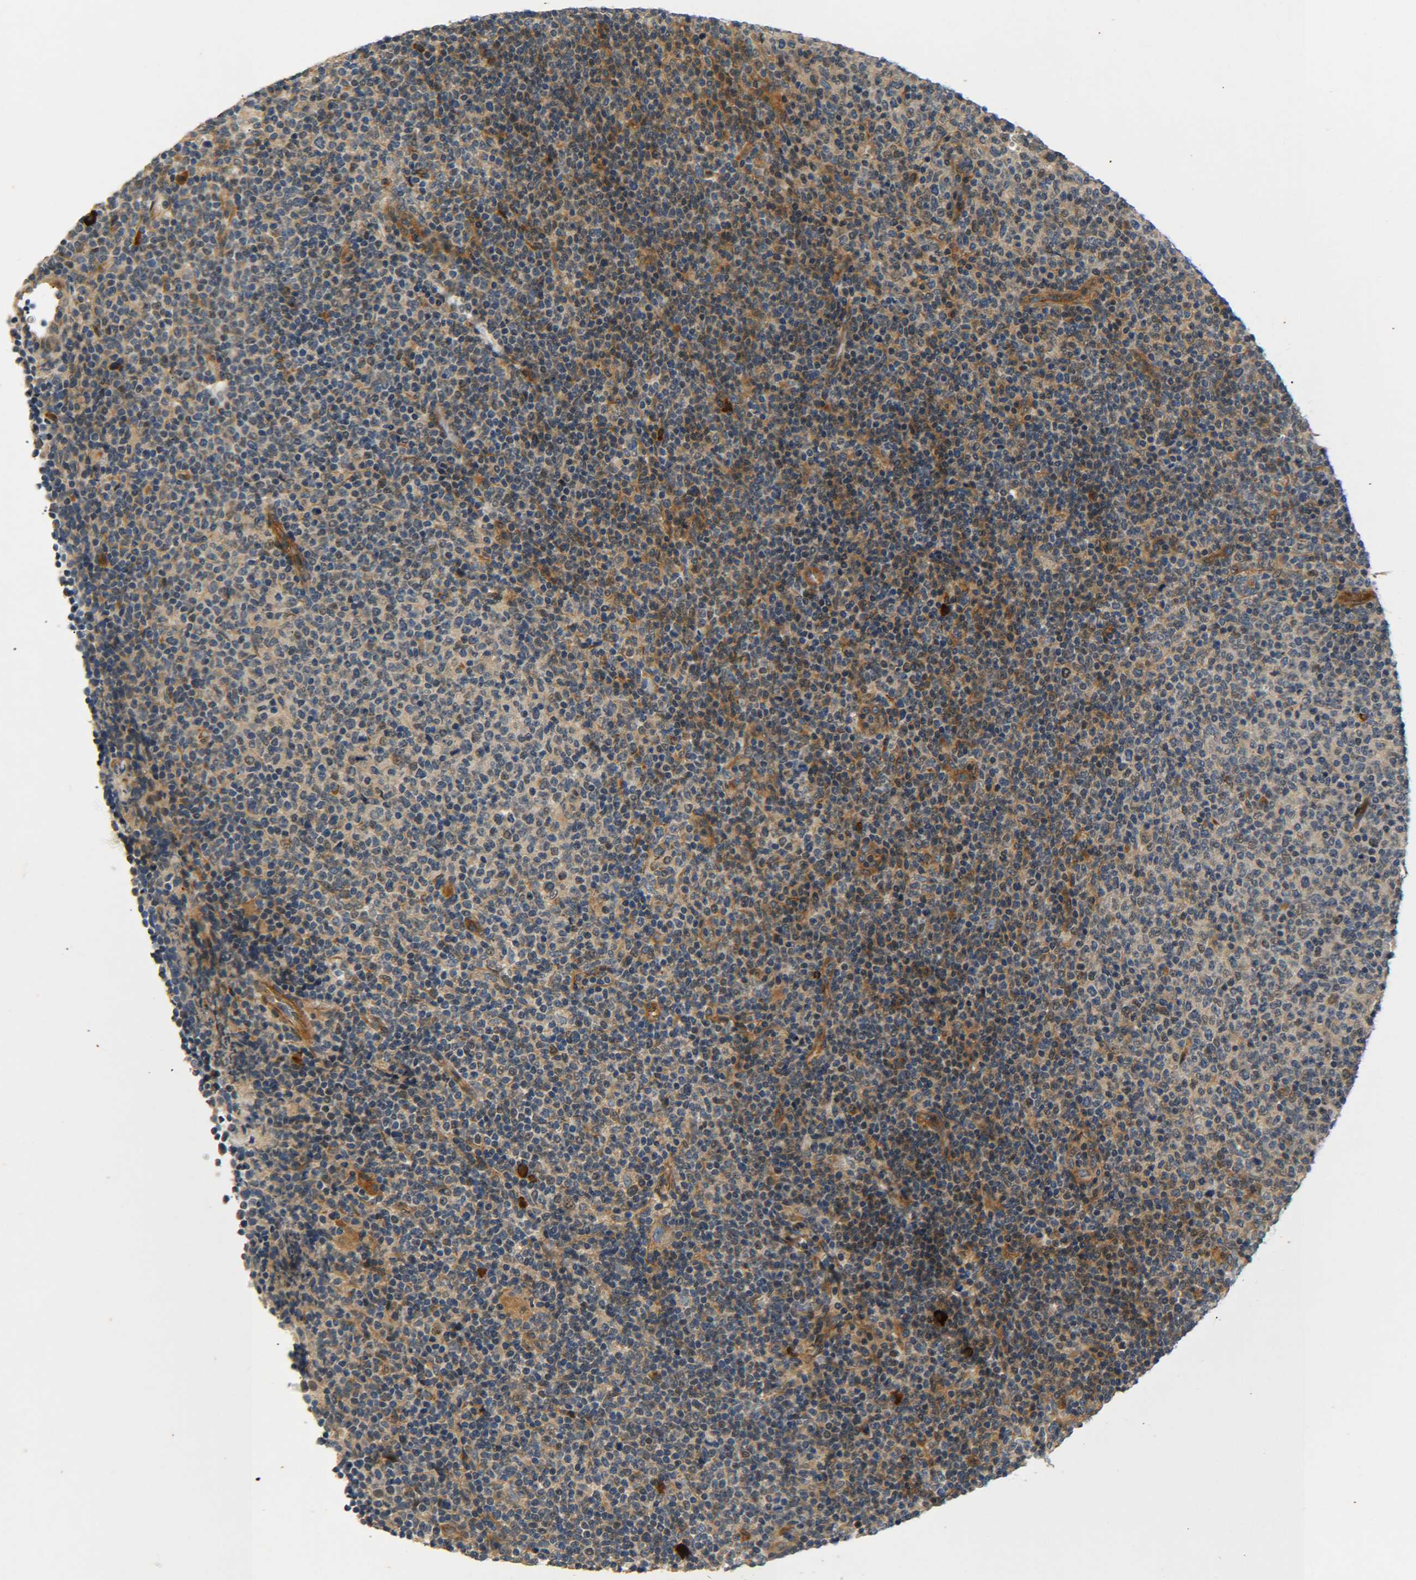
{"staining": {"intensity": "moderate", "quantity": "25%-75%", "location": "cytoplasmic/membranous,nuclear"}, "tissue": "lymphoma", "cell_type": "Tumor cells", "image_type": "cancer", "snomed": [{"axis": "morphology", "description": "Malignant lymphoma, non-Hodgkin's type, Low grade"}, {"axis": "topography", "description": "Lymph node"}], "caption": "Moderate cytoplasmic/membranous and nuclear positivity is seen in approximately 25%-75% of tumor cells in low-grade malignant lymphoma, non-Hodgkin's type. The staining is performed using DAB (3,3'-diaminobenzidine) brown chromogen to label protein expression. The nuclei are counter-stained blue using hematoxylin.", "gene": "MEIS1", "patient": {"sex": "male", "age": 70}}